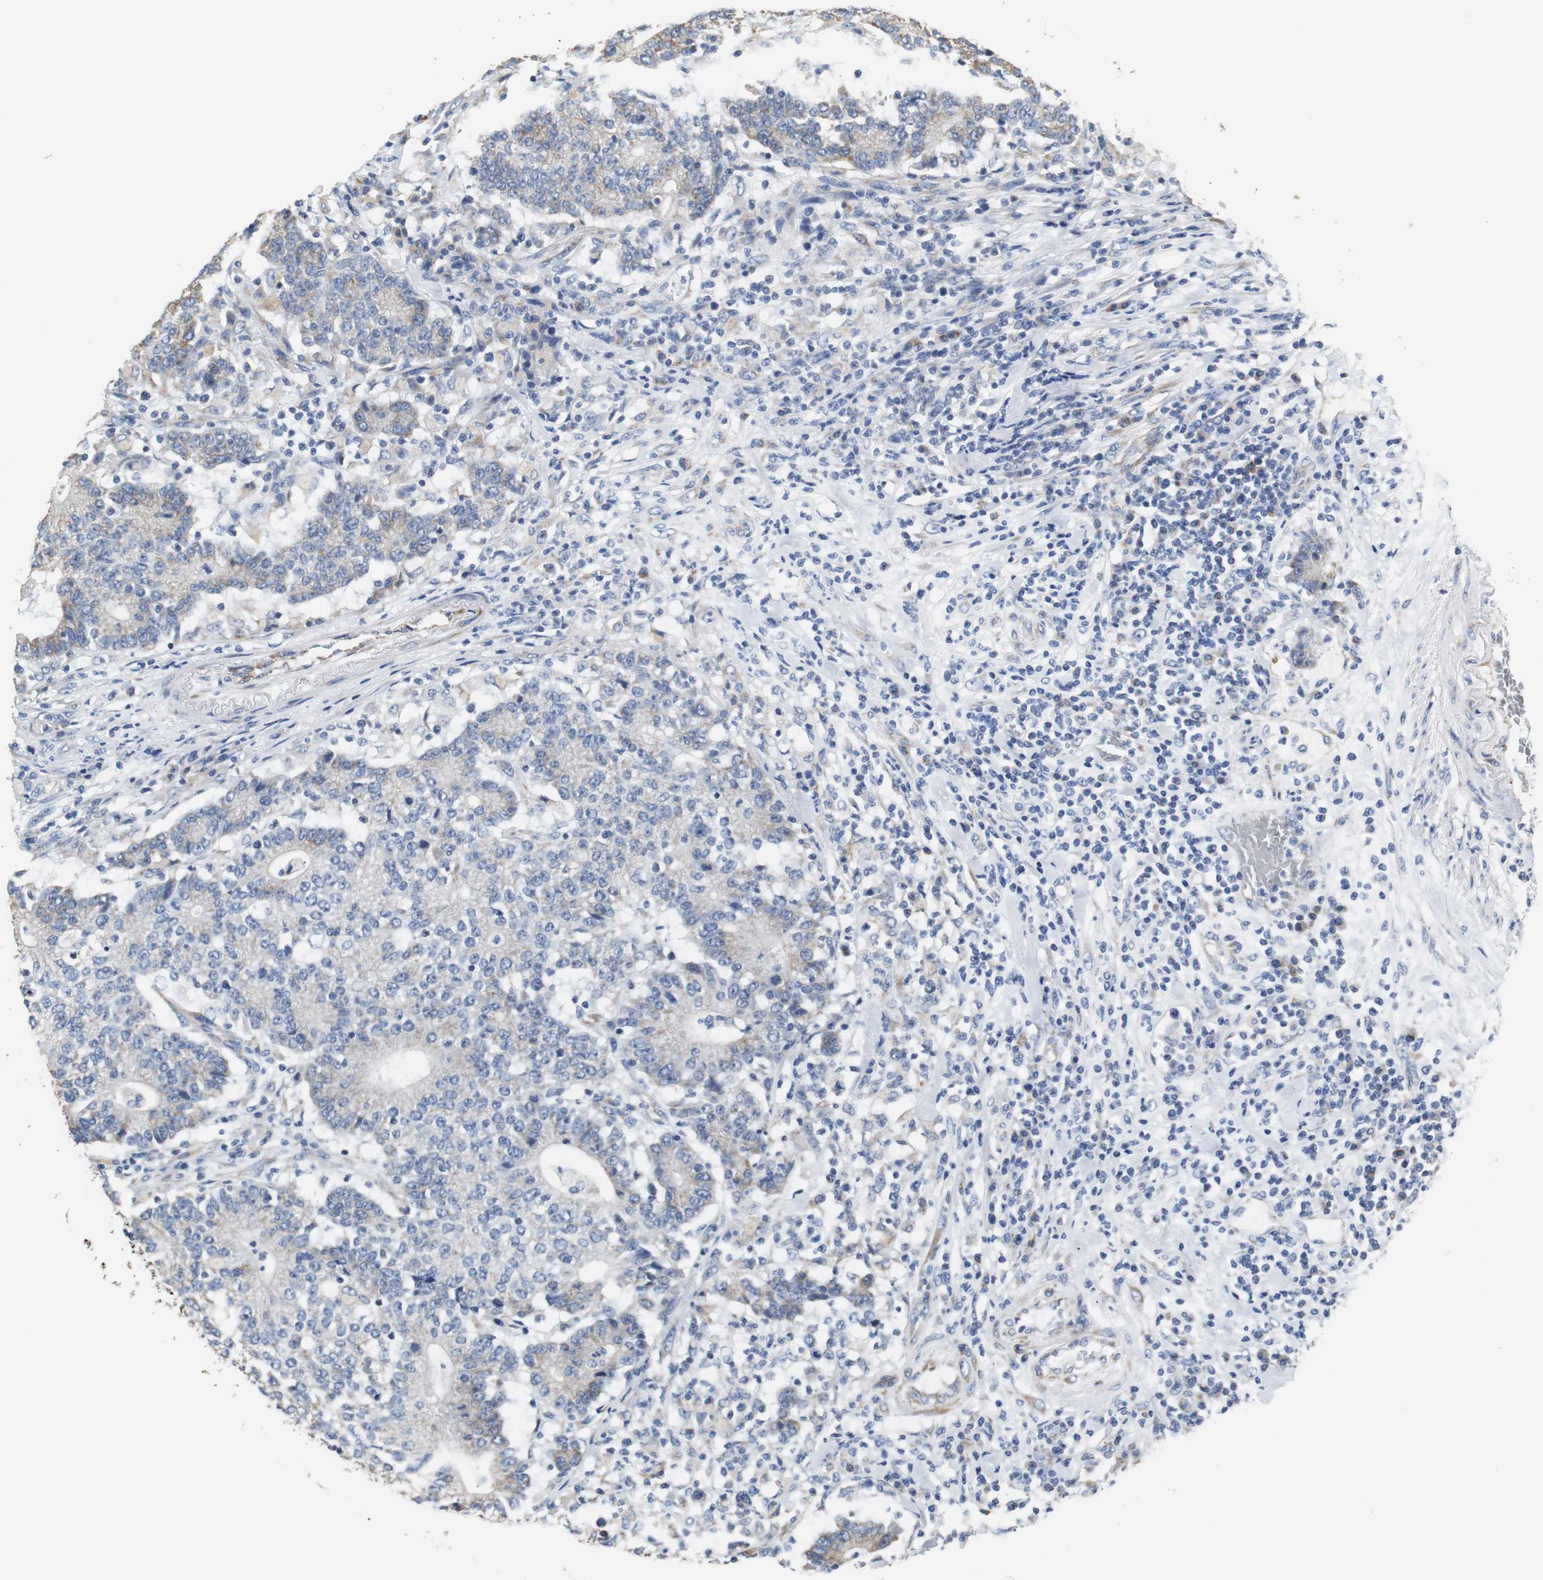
{"staining": {"intensity": "weak", "quantity": "25%-75%", "location": "cytoplasmic/membranous"}, "tissue": "colorectal cancer", "cell_type": "Tumor cells", "image_type": "cancer", "snomed": [{"axis": "morphology", "description": "Normal tissue, NOS"}, {"axis": "morphology", "description": "Adenocarcinoma, NOS"}, {"axis": "topography", "description": "Colon"}], "caption": "Immunohistochemical staining of human colorectal cancer displays low levels of weak cytoplasmic/membranous positivity in approximately 25%-75% of tumor cells.", "gene": "PCK1", "patient": {"sex": "female", "age": 75}}